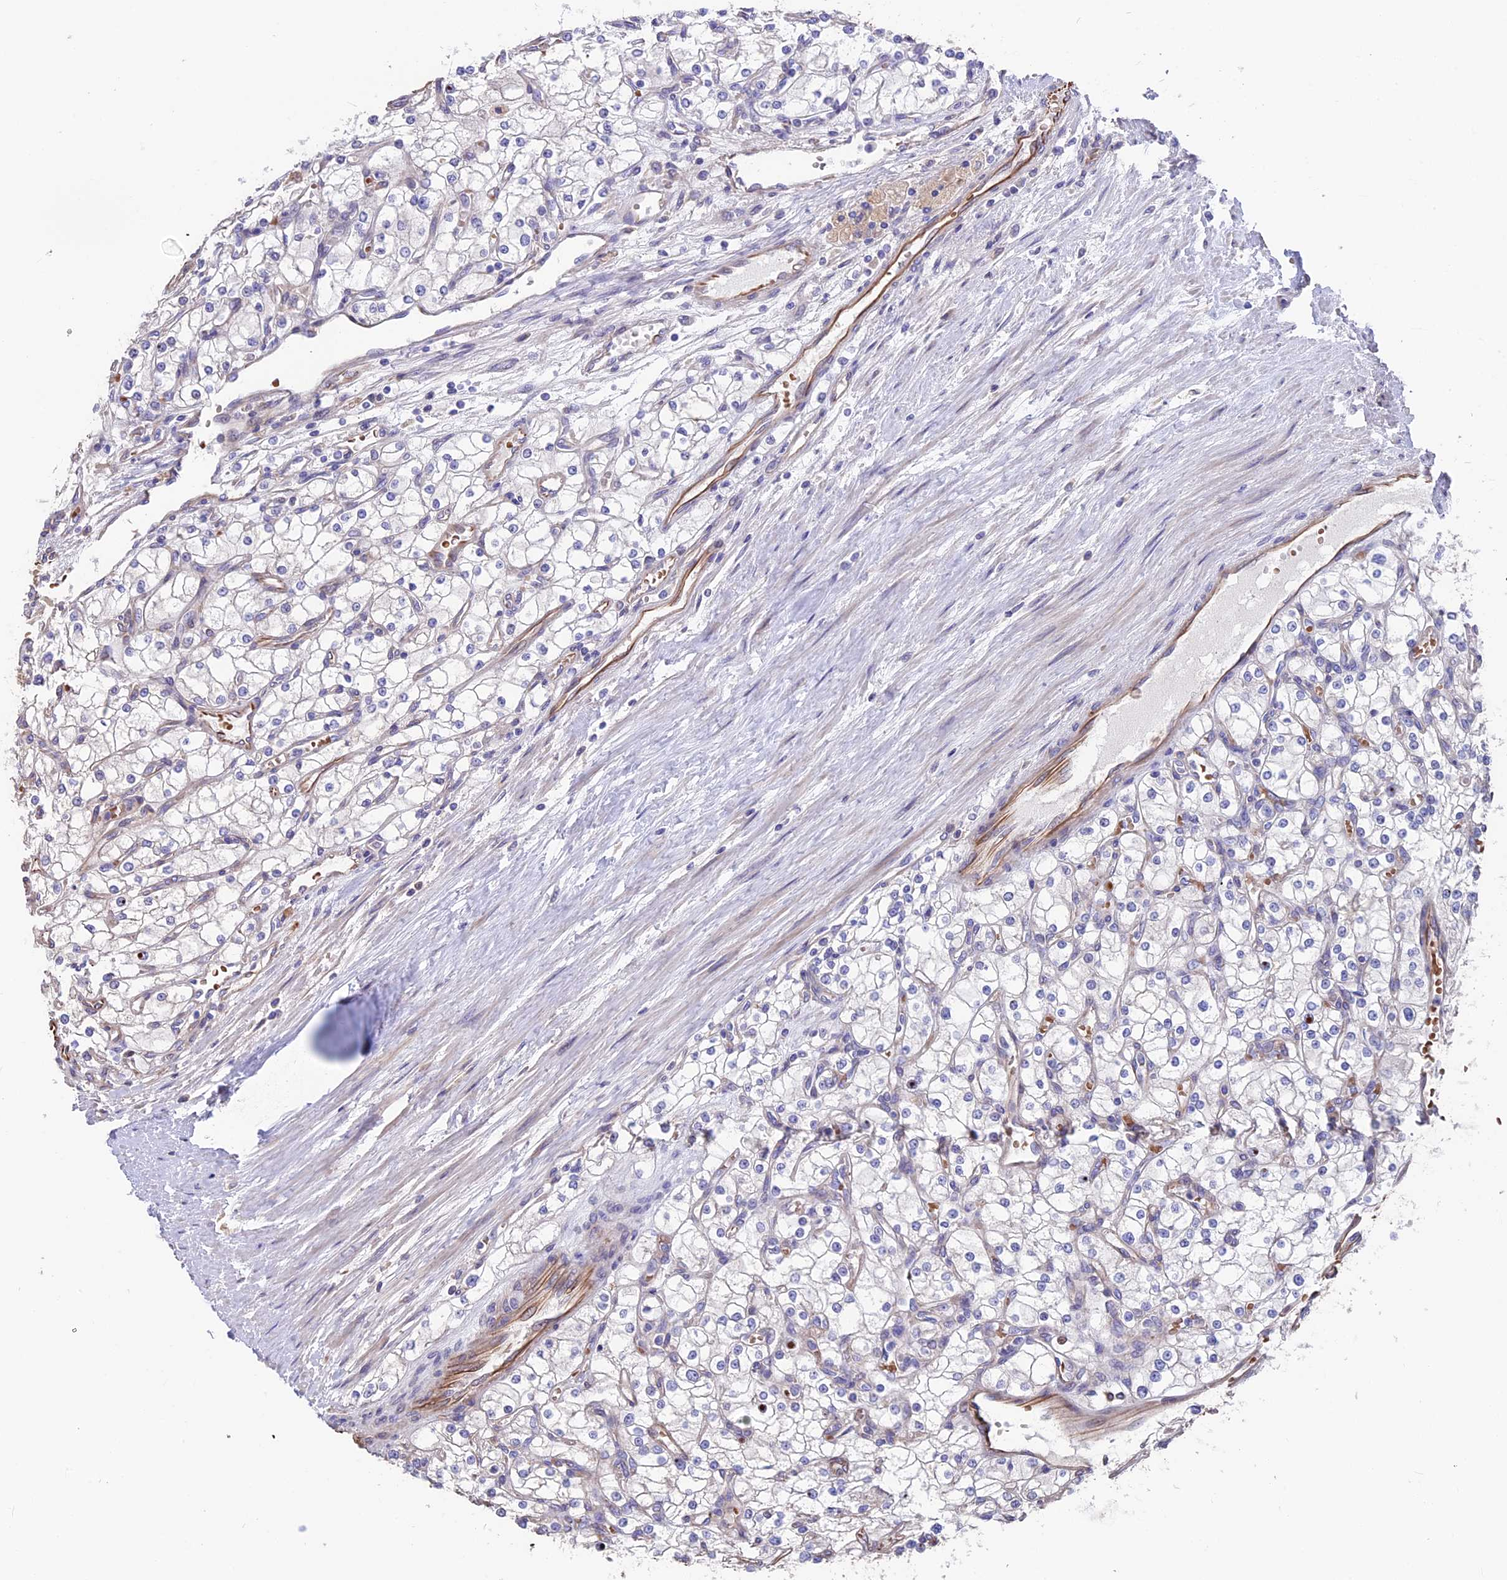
{"staining": {"intensity": "negative", "quantity": "none", "location": "none"}, "tissue": "renal cancer", "cell_type": "Tumor cells", "image_type": "cancer", "snomed": [{"axis": "morphology", "description": "Adenocarcinoma, NOS"}, {"axis": "topography", "description": "Kidney"}], "caption": "IHC micrograph of human renal cancer stained for a protein (brown), which exhibits no expression in tumor cells. Nuclei are stained in blue.", "gene": "SEH1L", "patient": {"sex": "male", "age": 80}}